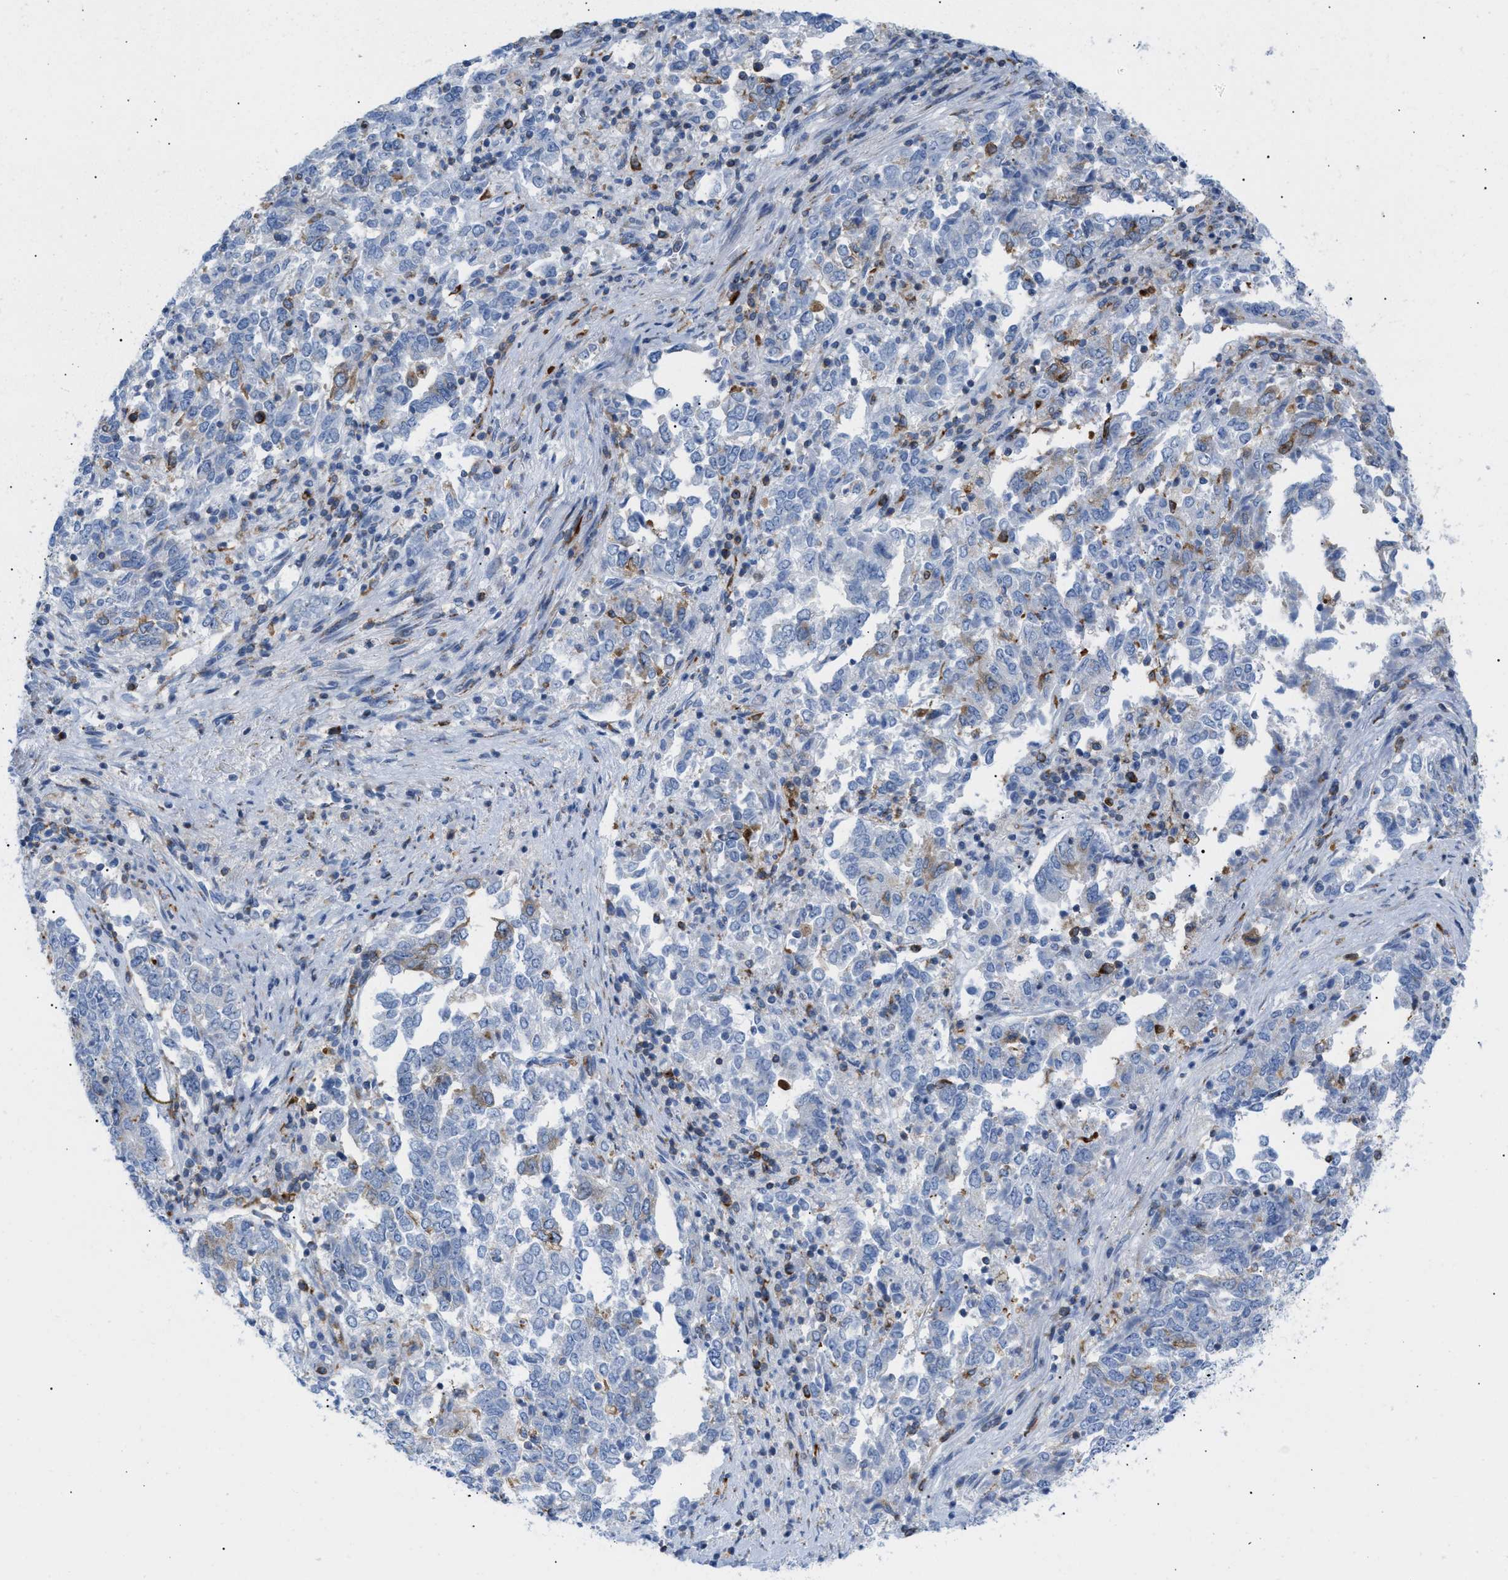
{"staining": {"intensity": "moderate", "quantity": "<25%", "location": "cytoplasmic/membranous"}, "tissue": "endometrial cancer", "cell_type": "Tumor cells", "image_type": "cancer", "snomed": [{"axis": "morphology", "description": "Adenocarcinoma, NOS"}, {"axis": "topography", "description": "Endometrium"}], "caption": "Moderate cytoplasmic/membranous positivity for a protein is present in approximately <25% of tumor cells of endometrial cancer using IHC.", "gene": "TACC3", "patient": {"sex": "female", "age": 80}}